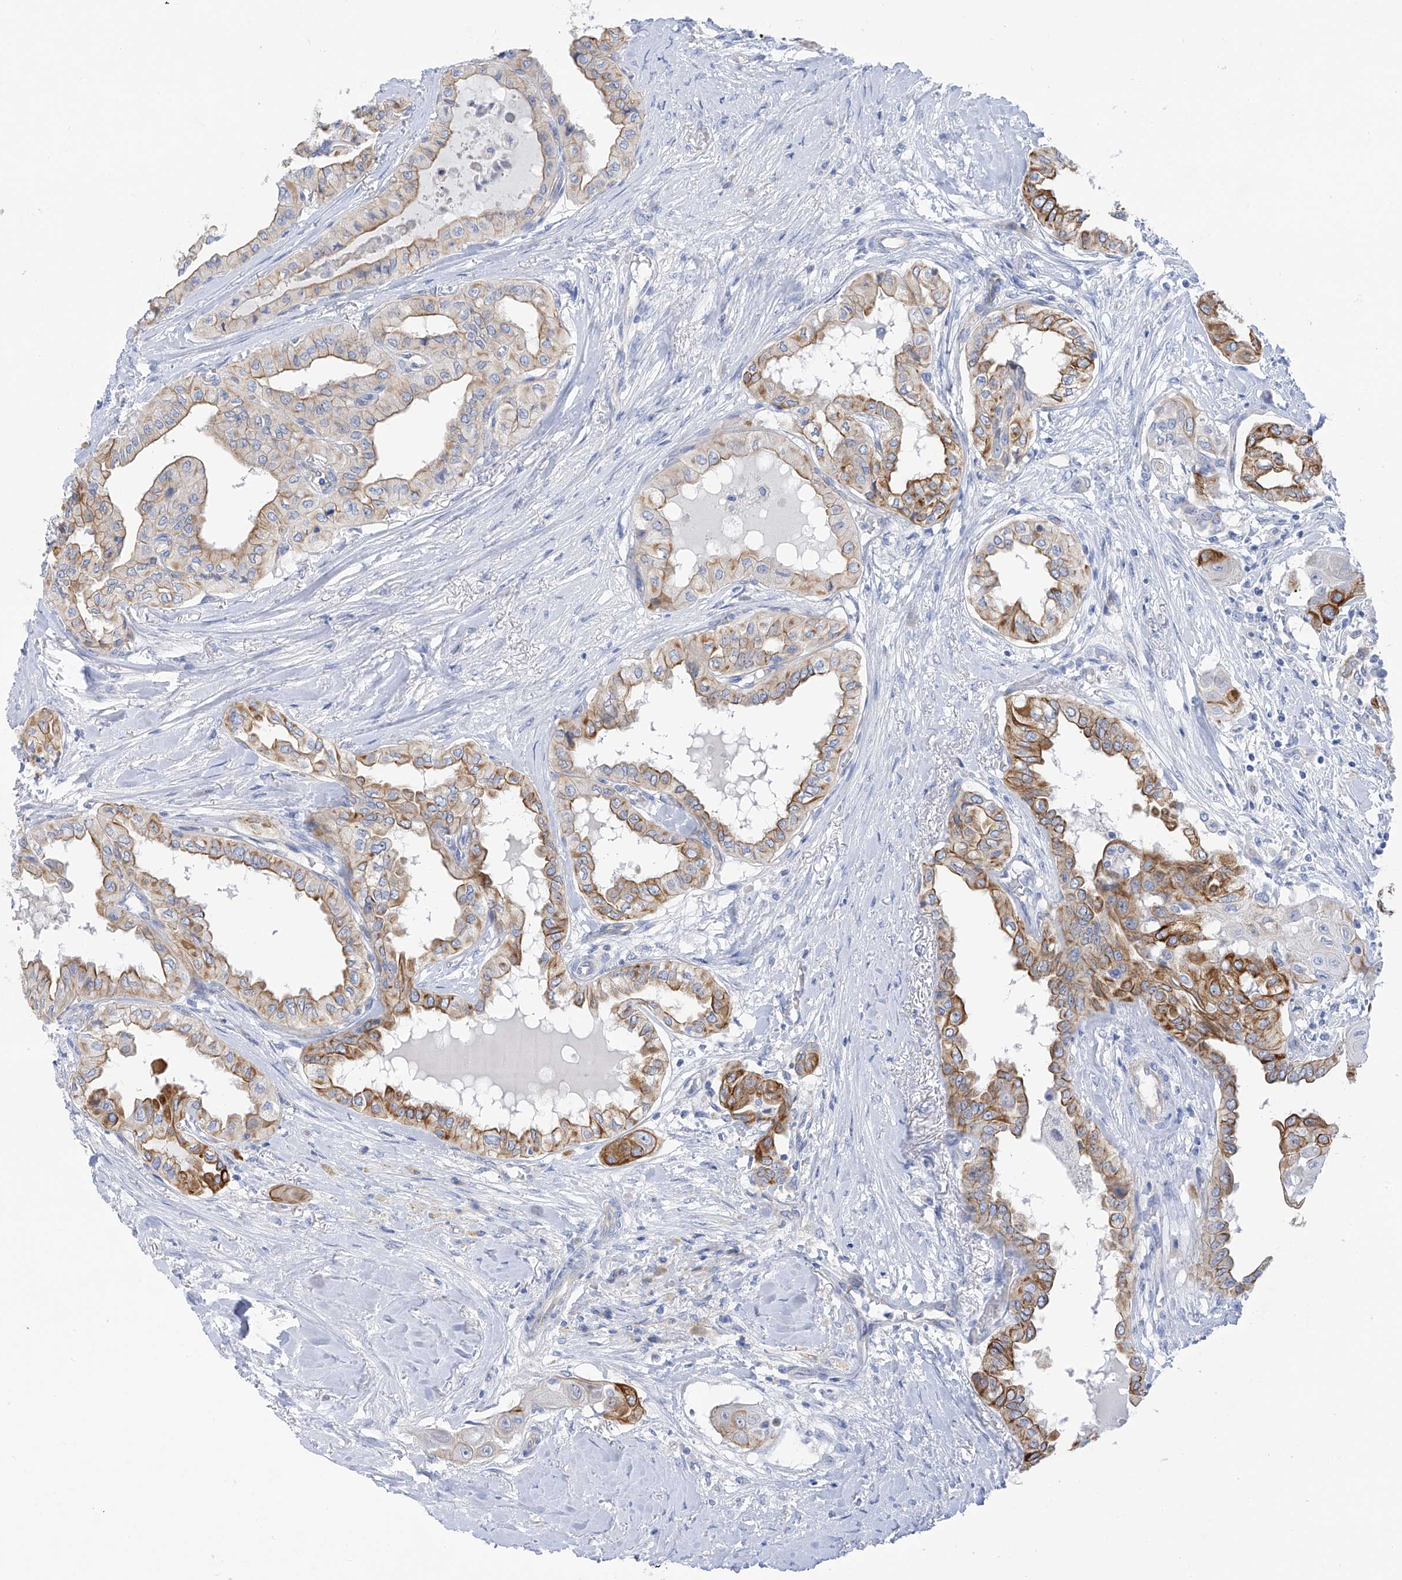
{"staining": {"intensity": "moderate", "quantity": "25%-75%", "location": "cytoplasmic/membranous"}, "tissue": "thyroid cancer", "cell_type": "Tumor cells", "image_type": "cancer", "snomed": [{"axis": "morphology", "description": "Papillary adenocarcinoma, NOS"}, {"axis": "topography", "description": "Thyroid gland"}], "caption": "Thyroid cancer (papillary adenocarcinoma) tissue displays moderate cytoplasmic/membranous positivity in approximately 25%-75% of tumor cells, visualized by immunohistochemistry.", "gene": "PIK3C2B", "patient": {"sex": "female", "age": 59}}